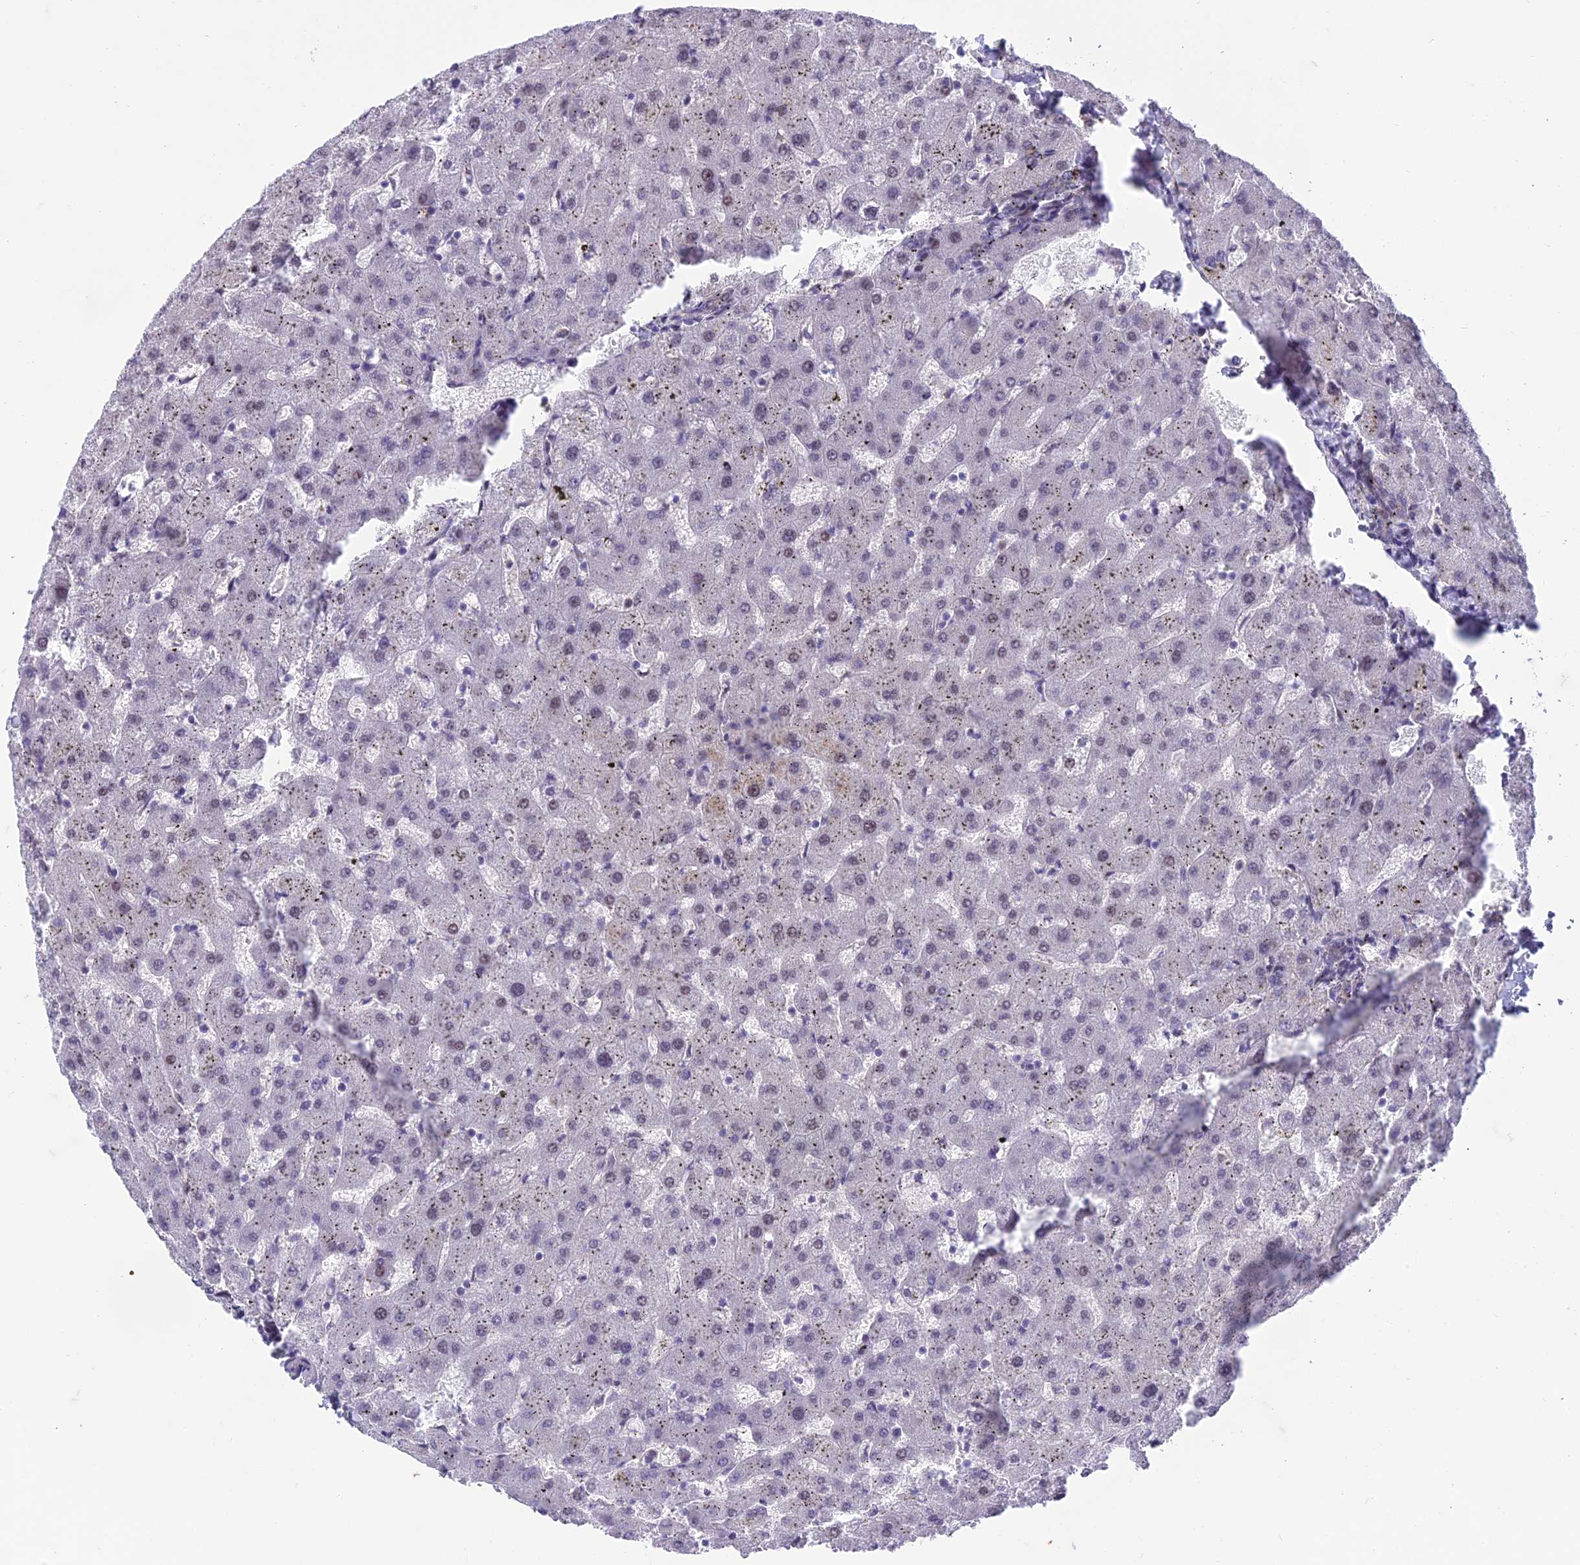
{"staining": {"intensity": "weak", "quantity": "25%-75%", "location": "cytoplasmic/membranous"}, "tissue": "liver", "cell_type": "Cholangiocytes", "image_type": "normal", "snomed": [{"axis": "morphology", "description": "Normal tissue, NOS"}, {"axis": "topography", "description": "Liver"}], "caption": "Liver stained for a protein (brown) exhibits weak cytoplasmic/membranous positive expression in approximately 25%-75% of cholangiocytes.", "gene": "RANBP3", "patient": {"sex": "female", "age": 63}}